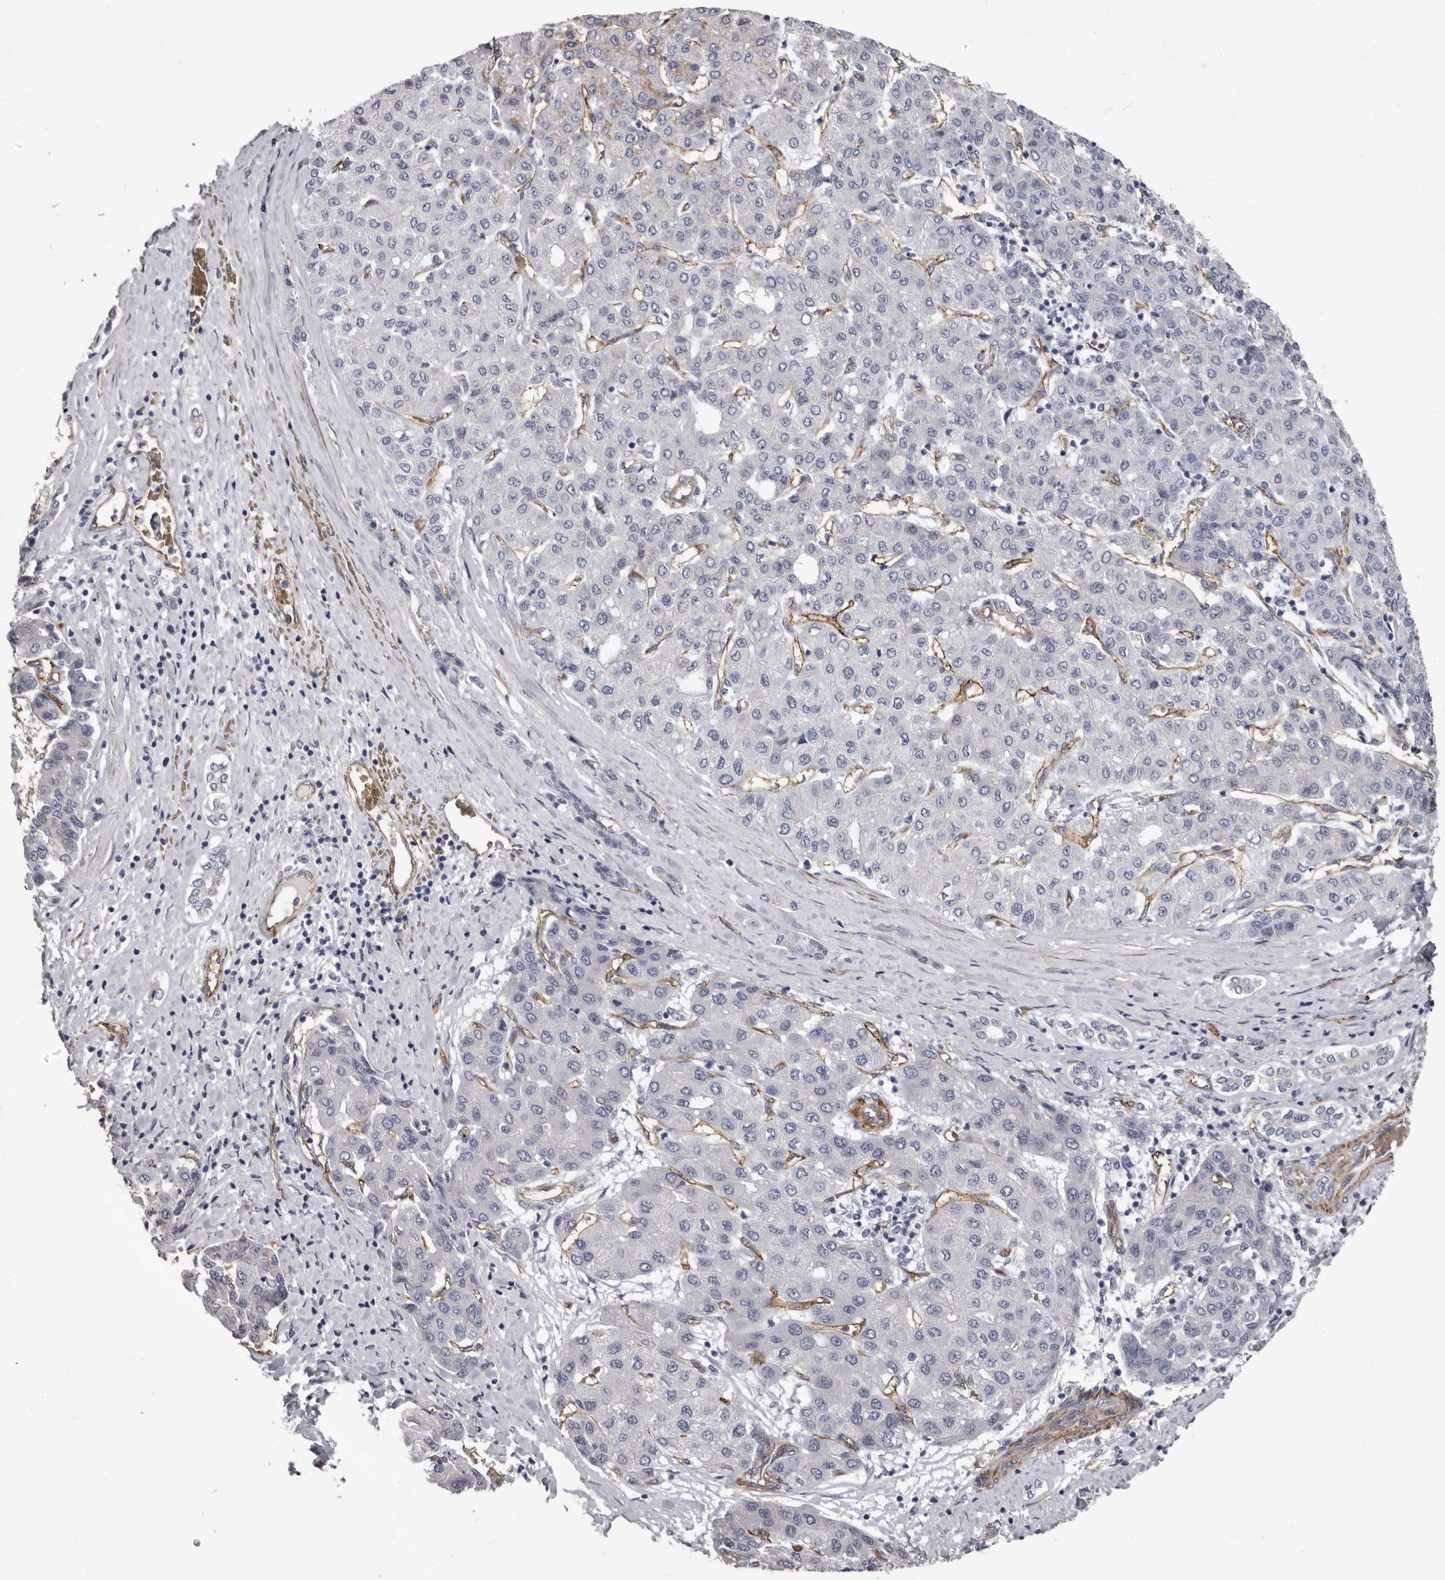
{"staining": {"intensity": "negative", "quantity": "none", "location": "none"}, "tissue": "liver cancer", "cell_type": "Tumor cells", "image_type": "cancer", "snomed": [{"axis": "morphology", "description": "Carcinoma, Hepatocellular, NOS"}, {"axis": "topography", "description": "Liver"}], "caption": "Liver cancer stained for a protein using IHC reveals no positivity tumor cells.", "gene": "ADGRL4", "patient": {"sex": "male", "age": 65}}